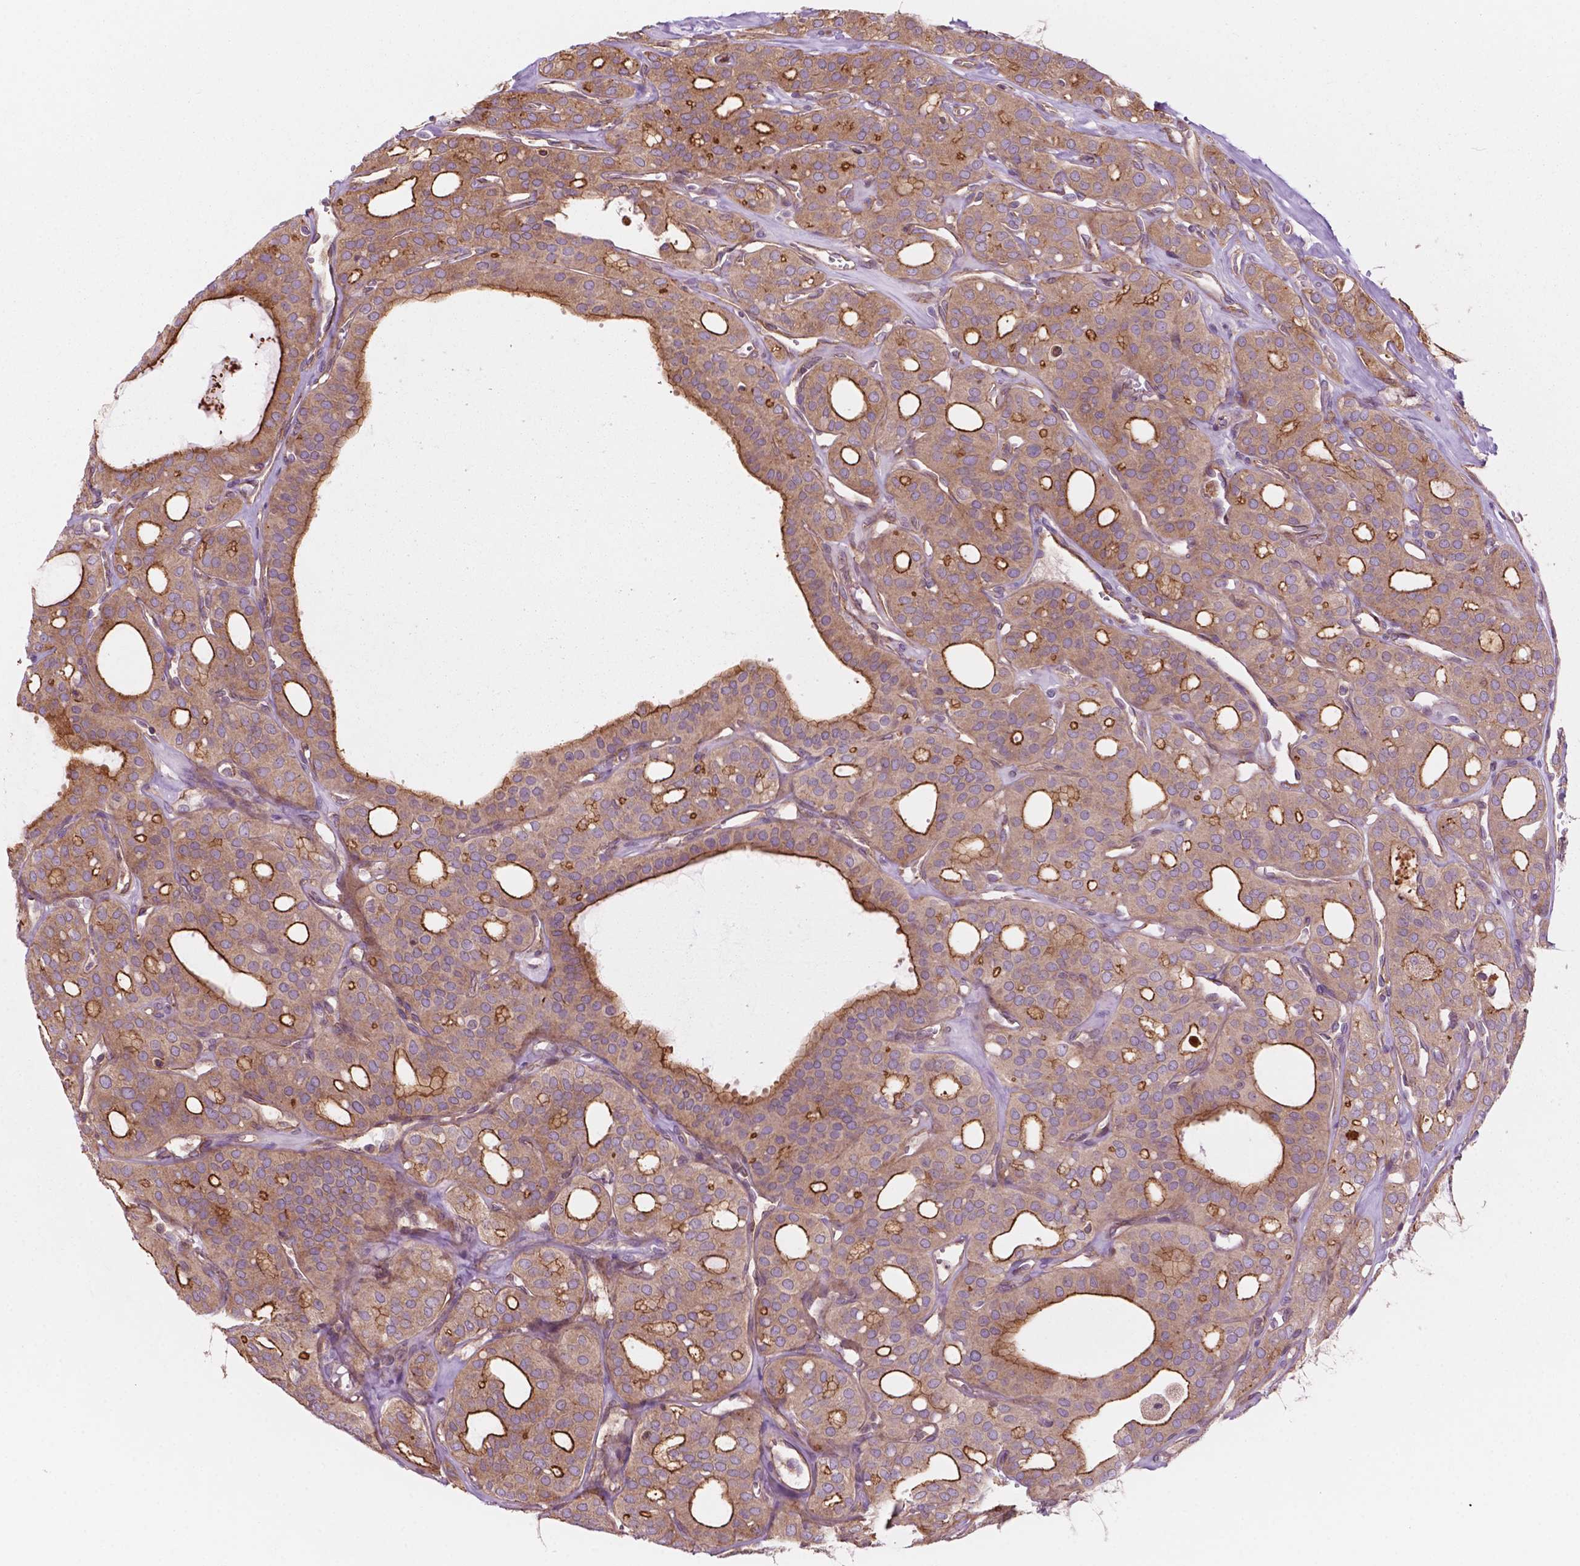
{"staining": {"intensity": "strong", "quantity": "25%-75%", "location": "cytoplasmic/membranous"}, "tissue": "thyroid cancer", "cell_type": "Tumor cells", "image_type": "cancer", "snomed": [{"axis": "morphology", "description": "Follicular adenoma carcinoma, NOS"}, {"axis": "topography", "description": "Thyroid gland"}], "caption": "This image demonstrates thyroid cancer (follicular adenoma carcinoma) stained with IHC to label a protein in brown. The cytoplasmic/membranous of tumor cells show strong positivity for the protein. Nuclei are counter-stained blue.", "gene": "SURF4", "patient": {"sex": "male", "age": 75}}